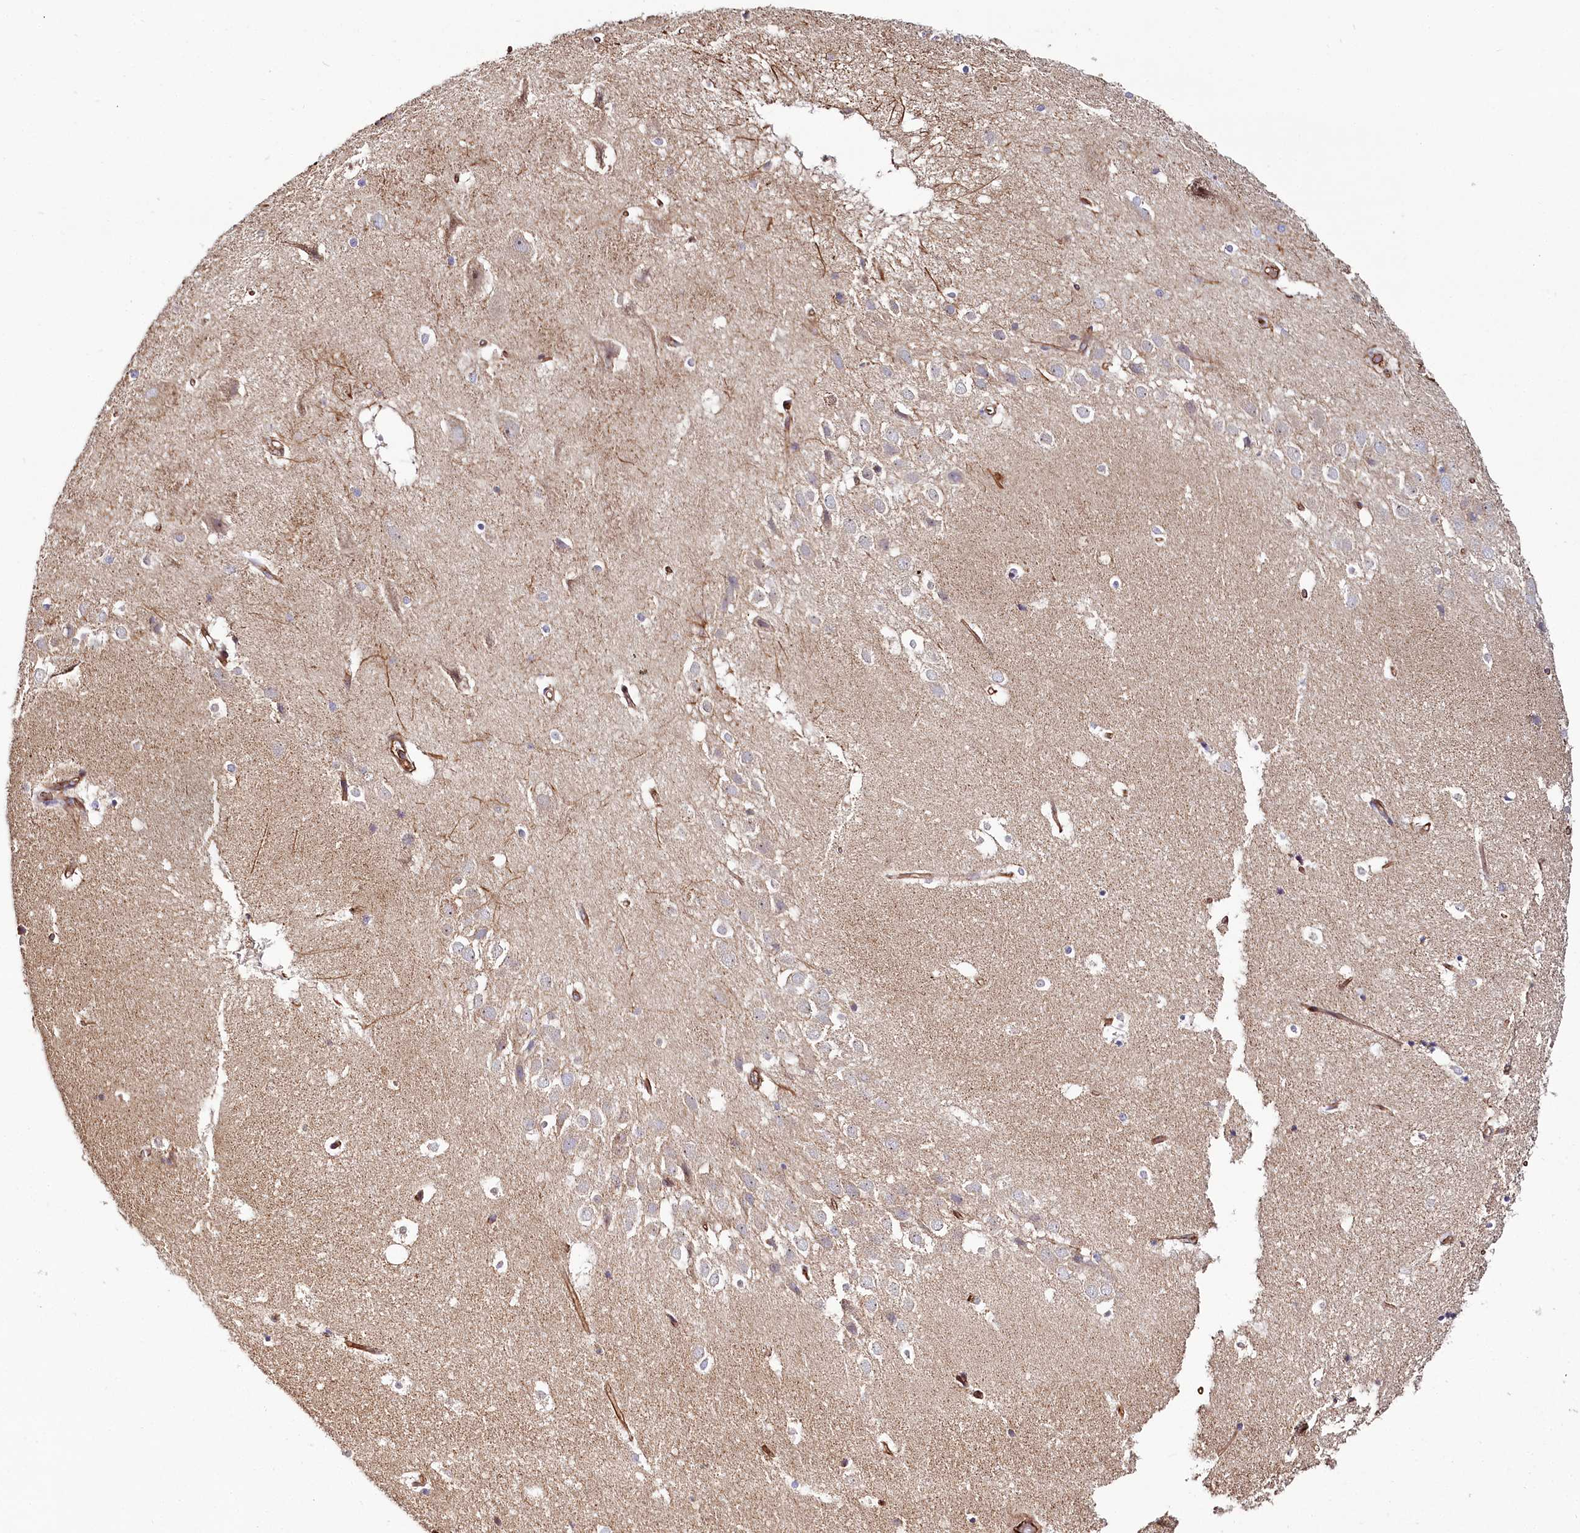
{"staining": {"intensity": "negative", "quantity": "none", "location": "none"}, "tissue": "hippocampus", "cell_type": "Glial cells", "image_type": "normal", "snomed": [{"axis": "morphology", "description": "Normal tissue, NOS"}, {"axis": "topography", "description": "Hippocampus"}], "caption": "The image exhibits no significant staining in glial cells of hippocampus.", "gene": "THUMPD3", "patient": {"sex": "female", "age": 52}}